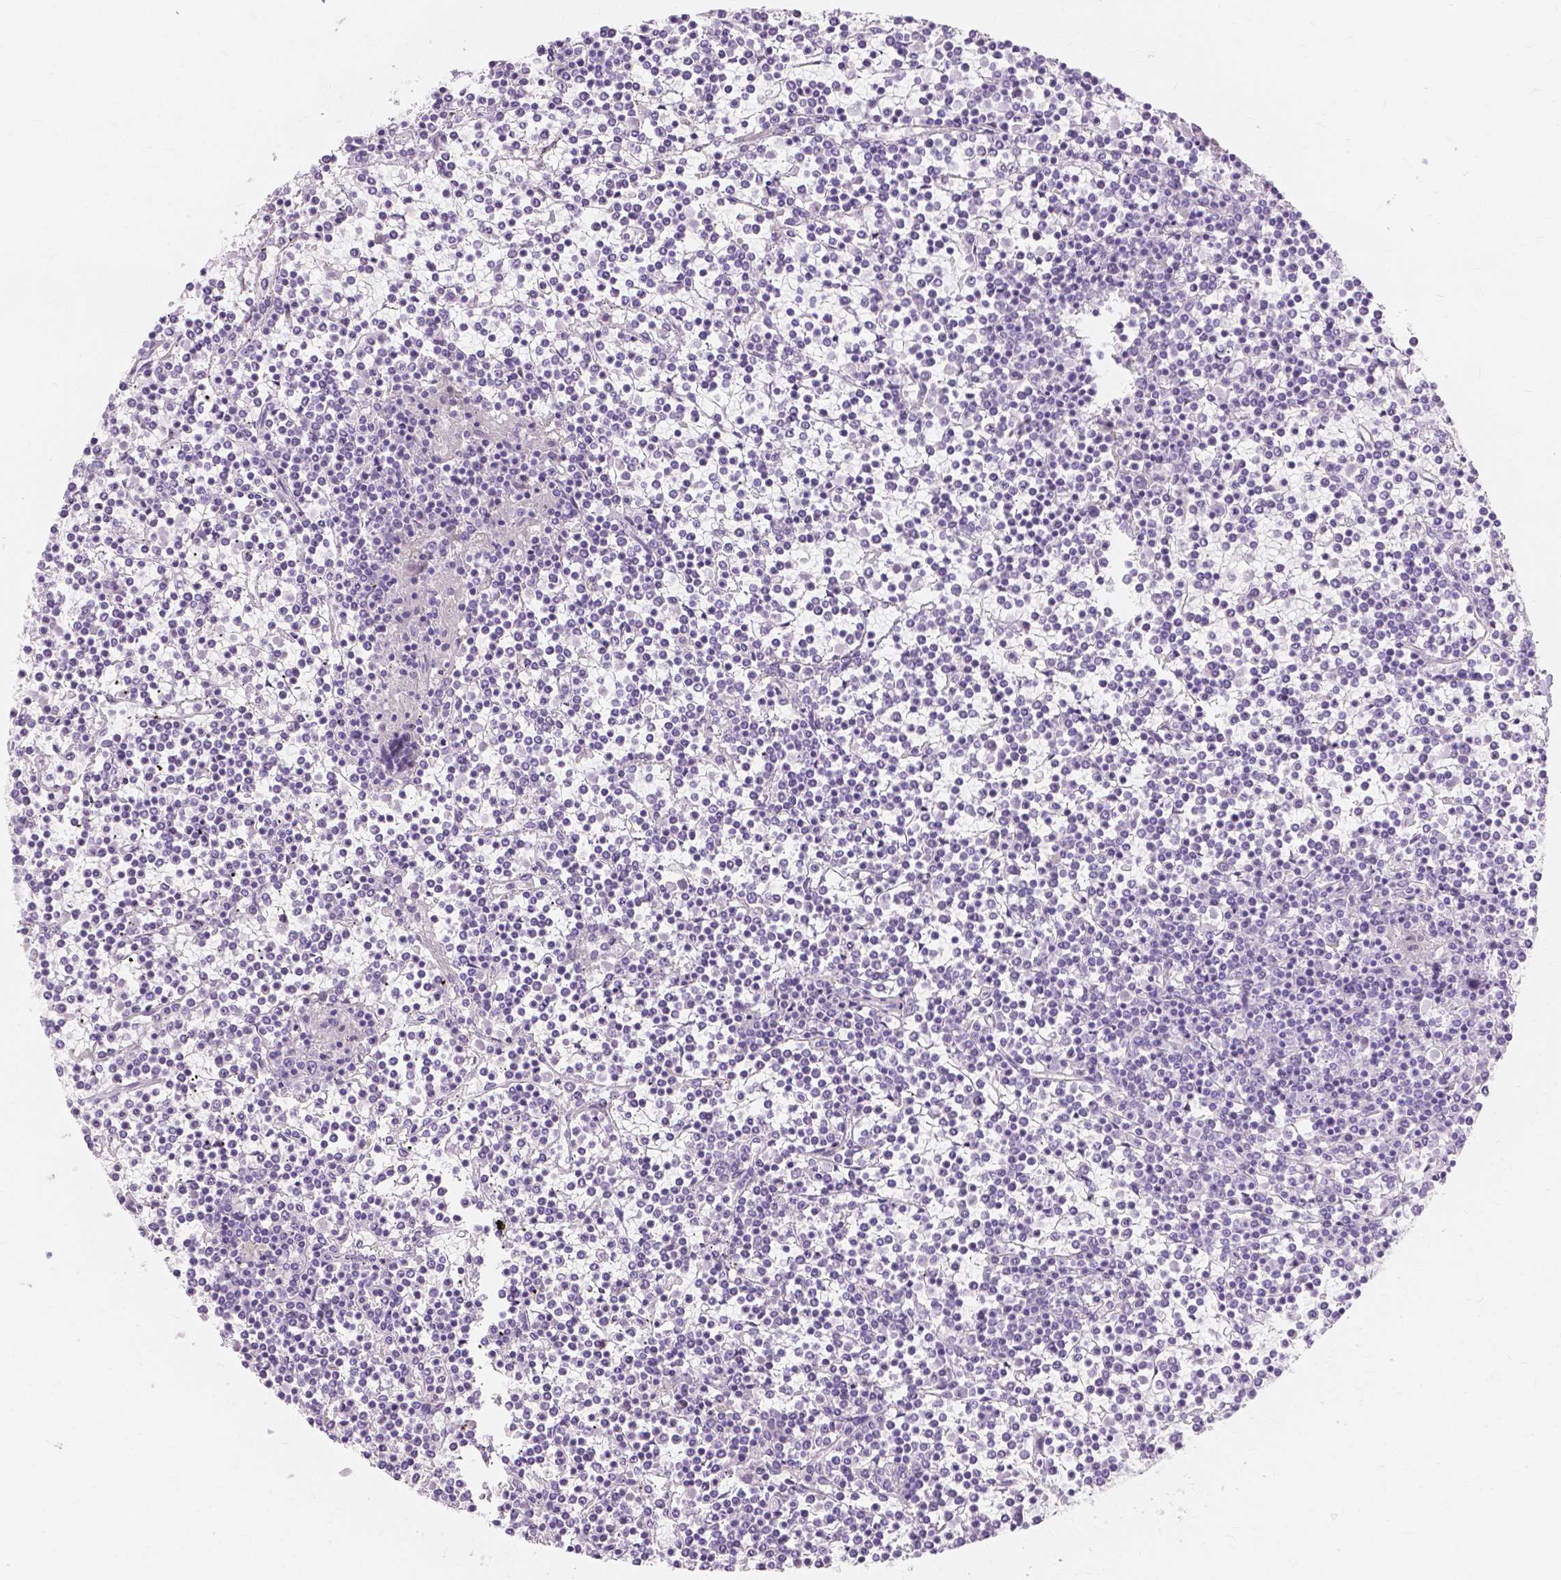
{"staining": {"intensity": "negative", "quantity": "none", "location": "none"}, "tissue": "lymphoma", "cell_type": "Tumor cells", "image_type": "cancer", "snomed": [{"axis": "morphology", "description": "Malignant lymphoma, non-Hodgkin's type, Low grade"}, {"axis": "topography", "description": "Spleen"}], "caption": "Image shows no significant protein staining in tumor cells of lymphoma. The staining is performed using DAB (3,3'-diaminobenzidine) brown chromogen with nuclei counter-stained in using hematoxylin.", "gene": "MUC12", "patient": {"sex": "female", "age": 19}}